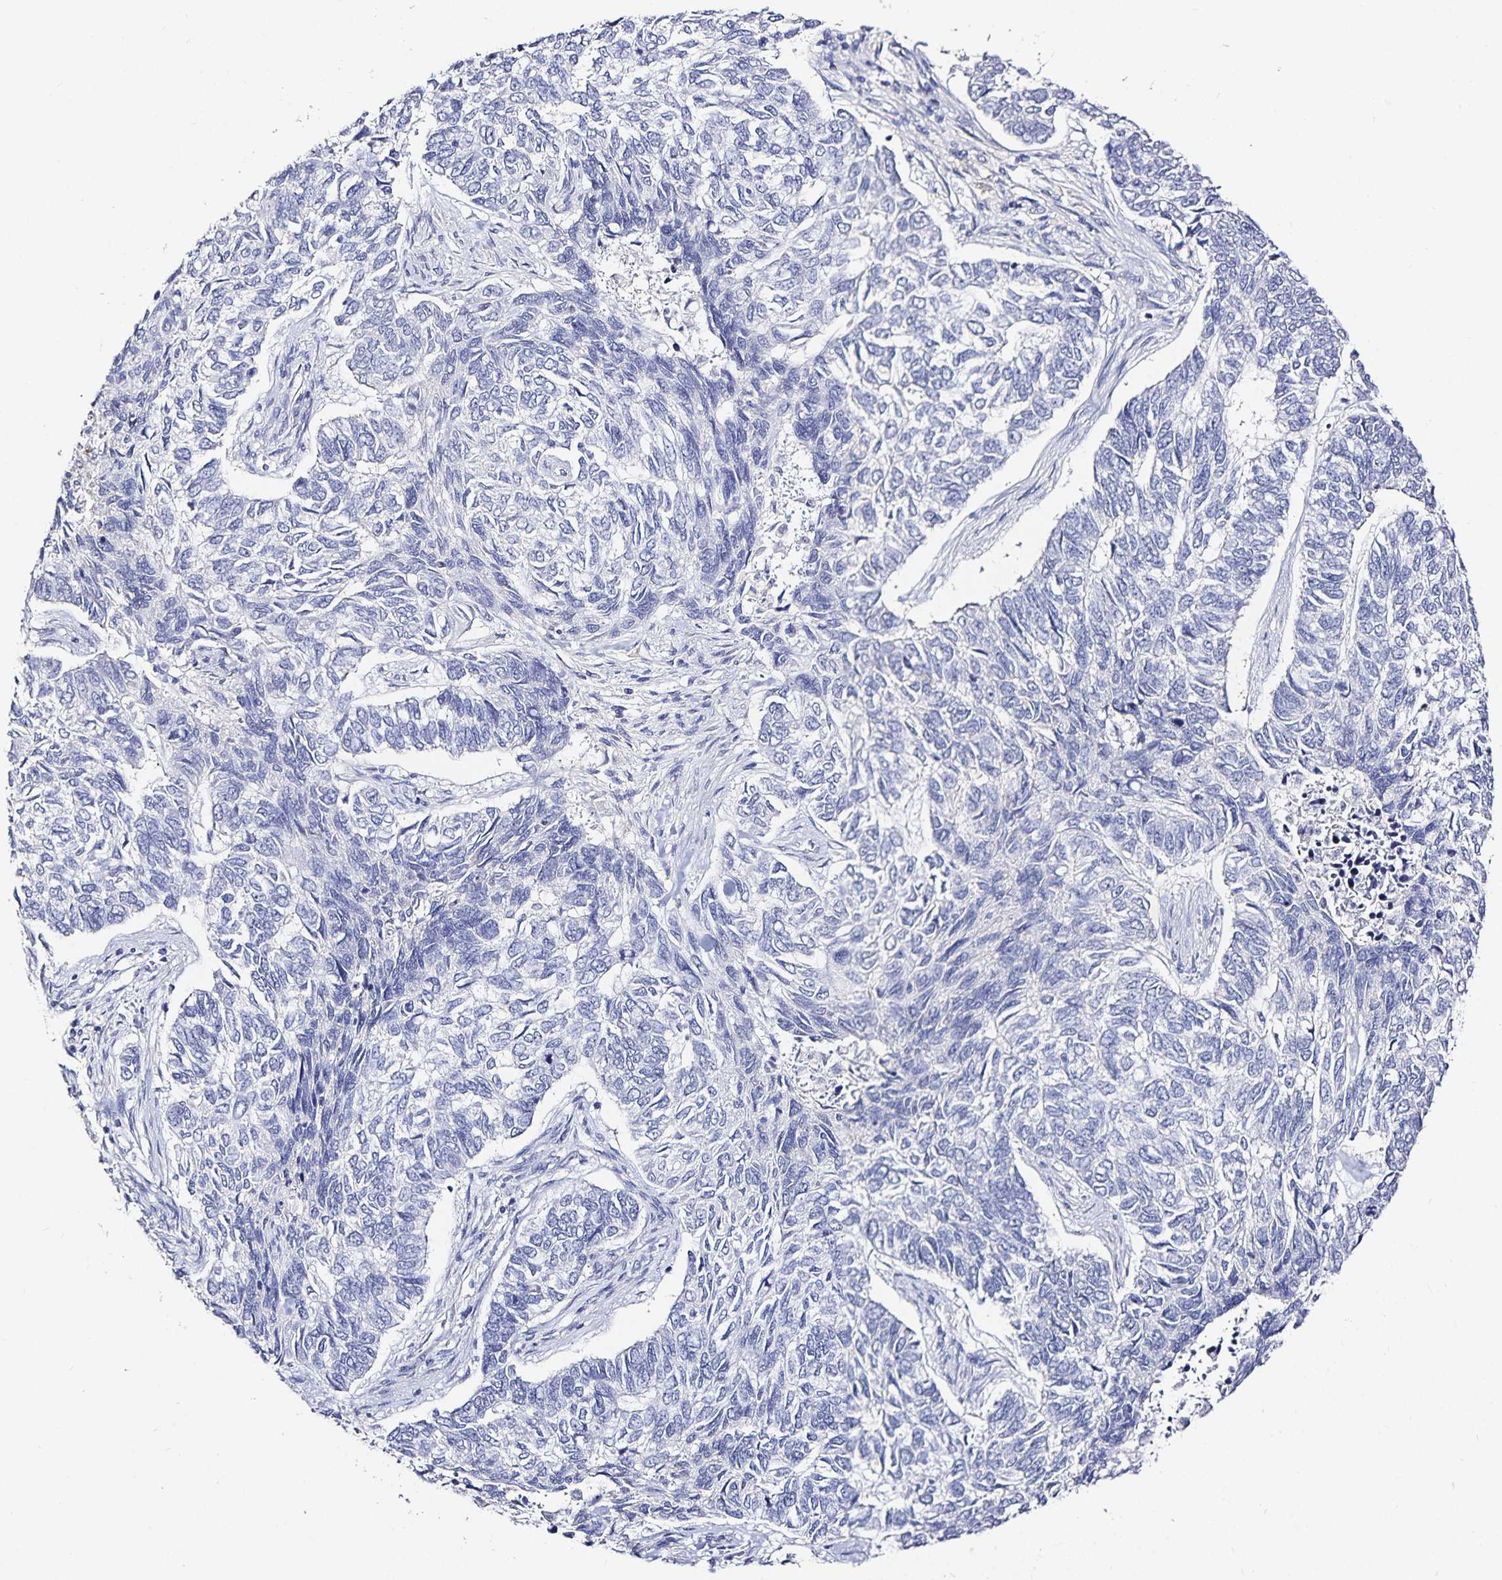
{"staining": {"intensity": "negative", "quantity": "none", "location": "none"}, "tissue": "skin cancer", "cell_type": "Tumor cells", "image_type": "cancer", "snomed": [{"axis": "morphology", "description": "Basal cell carcinoma"}, {"axis": "topography", "description": "Skin"}], "caption": "DAB (3,3'-diaminobenzidine) immunohistochemical staining of human basal cell carcinoma (skin) shows no significant staining in tumor cells. (Brightfield microscopy of DAB (3,3'-diaminobenzidine) IHC at high magnification).", "gene": "TTR", "patient": {"sex": "female", "age": 65}}